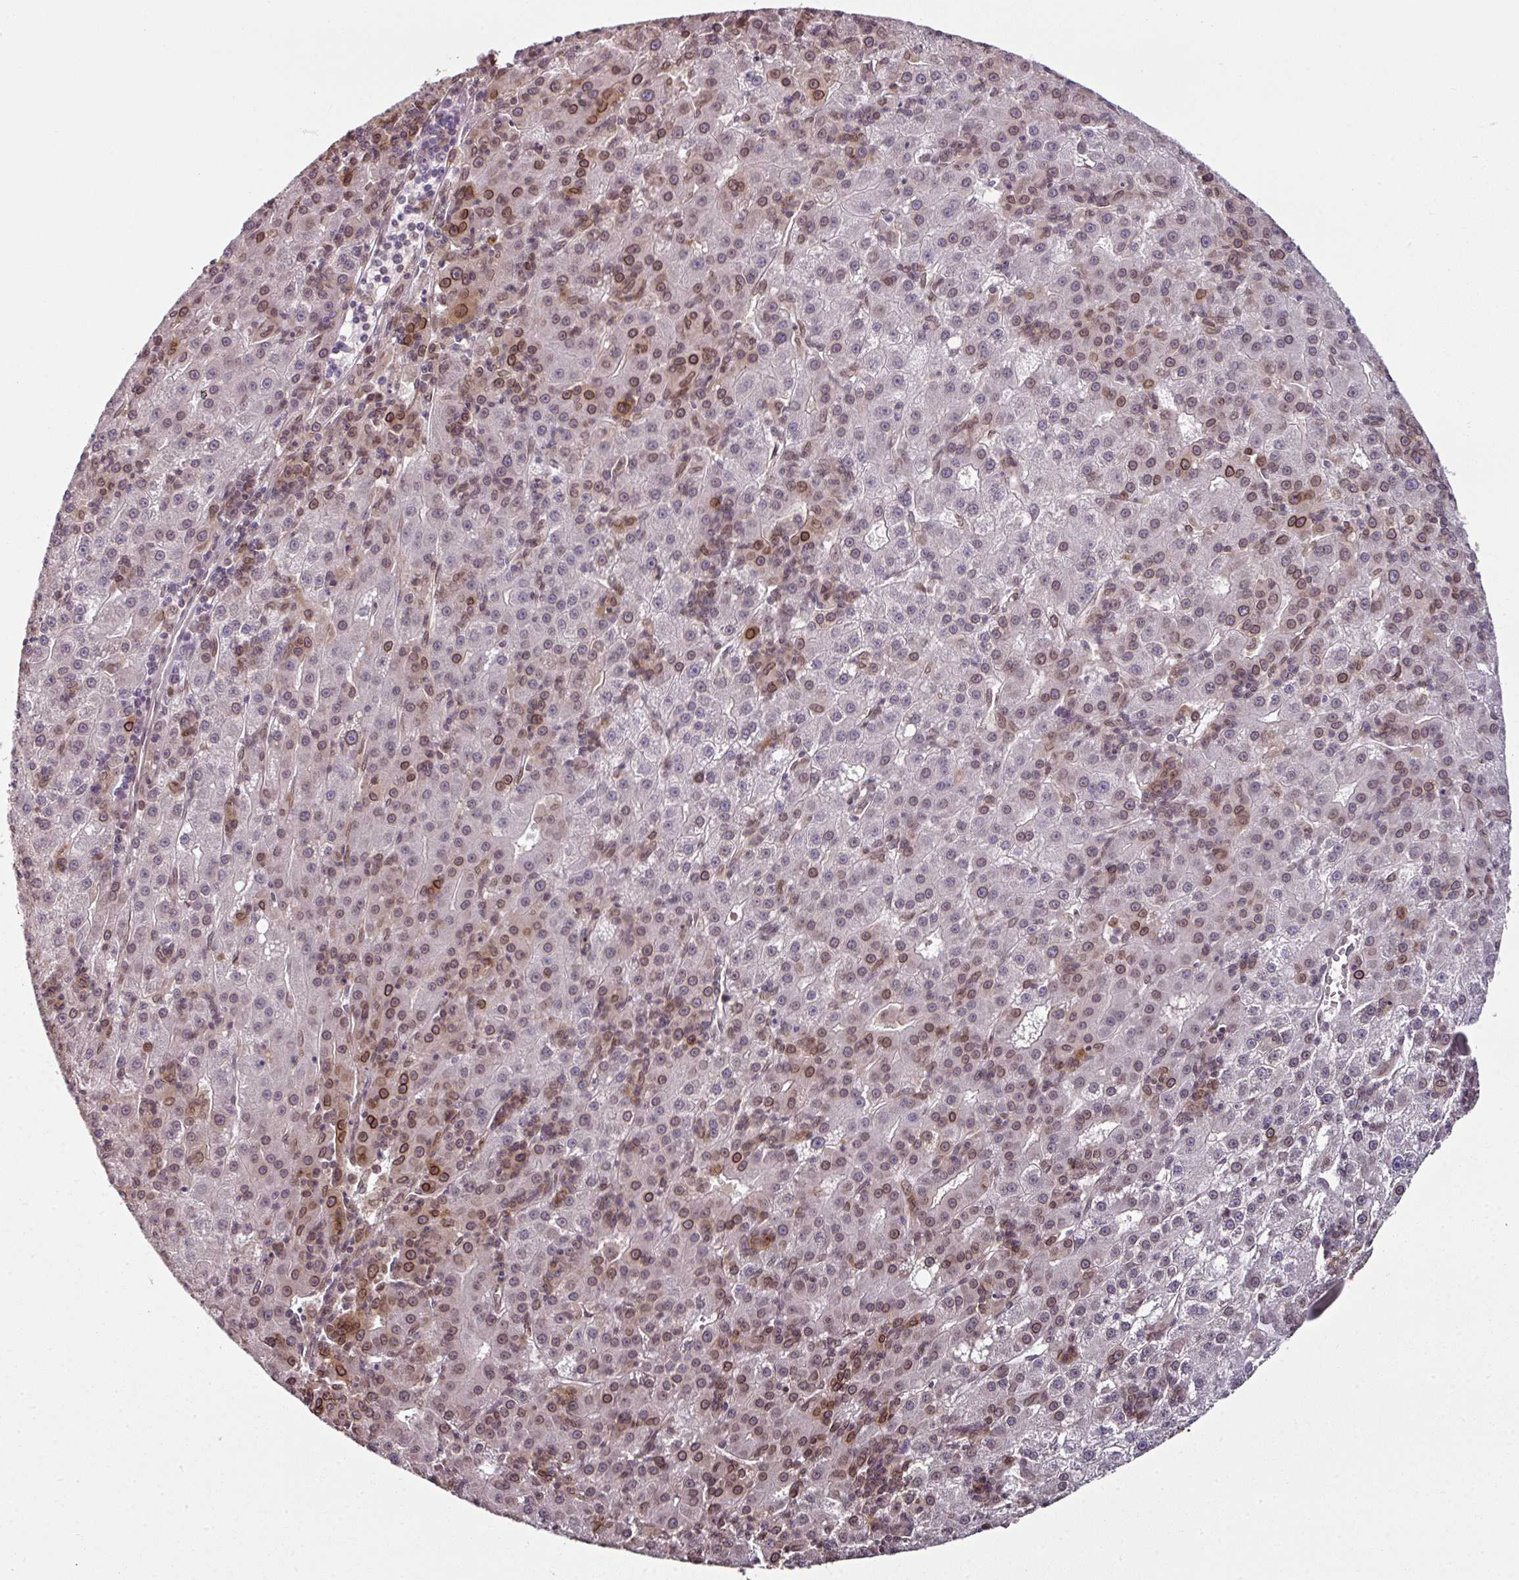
{"staining": {"intensity": "moderate", "quantity": "25%-75%", "location": "cytoplasmic/membranous,nuclear"}, "tissue": "liver cancer", "cell_type": "Tumor cells", "image_type": "cancer", "snomed": [{"axis": "morphology", "description": "Carcinoma, Hepatocellular, NOS"}, {"axis": "topography", "description": "Liver"}], "caption": "Tumor cells display medium levels of moderate cytoplasmic/membranous and nuclear positivity in approximately 25%-75% of cells in hepatocellular carcinoma (liver).", "gene": "RANGAP1", "patient": {"sex": "male", "age": 76}}